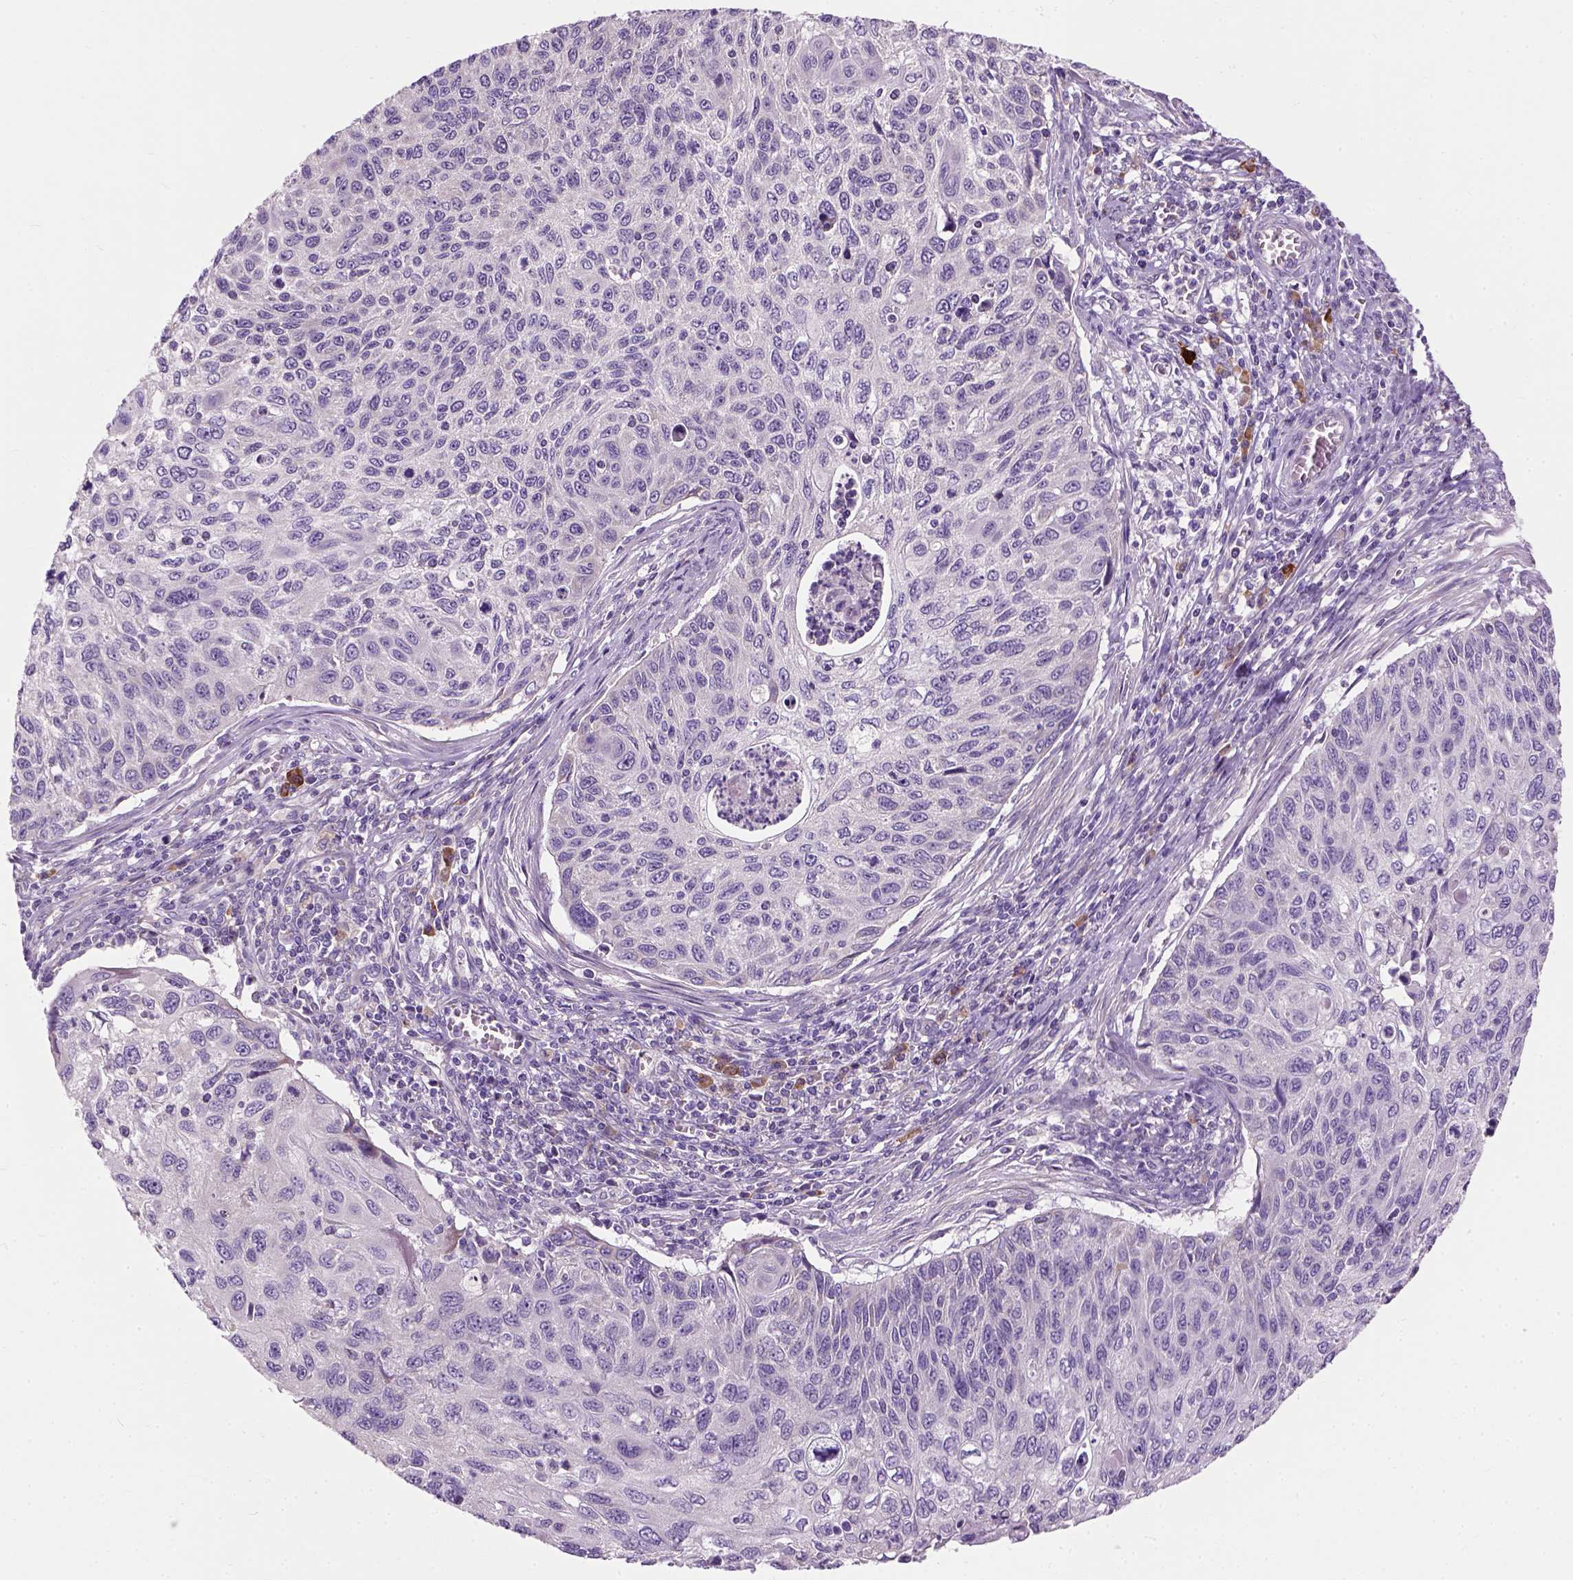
{"staining": {"intensity": "negative", "quantity": "none", "location": "none"}, "tissue": "cervical cancer", "cell_type": "Tumor cells", "image_type": "cancer", "snomed": [{"axis": "morphology", "description": "Squamous cell carcinoma, NOS"}, {"axis": "topography", "description": "Cervix"}], "caption": "Cervical cancer (squamous cell carcinoma) stained for a protein using immunohistochemistry (IHC) displays no staining tumor cells.", "gene": "TRIM72", "patient": {"sex": "female", "age": 70}}